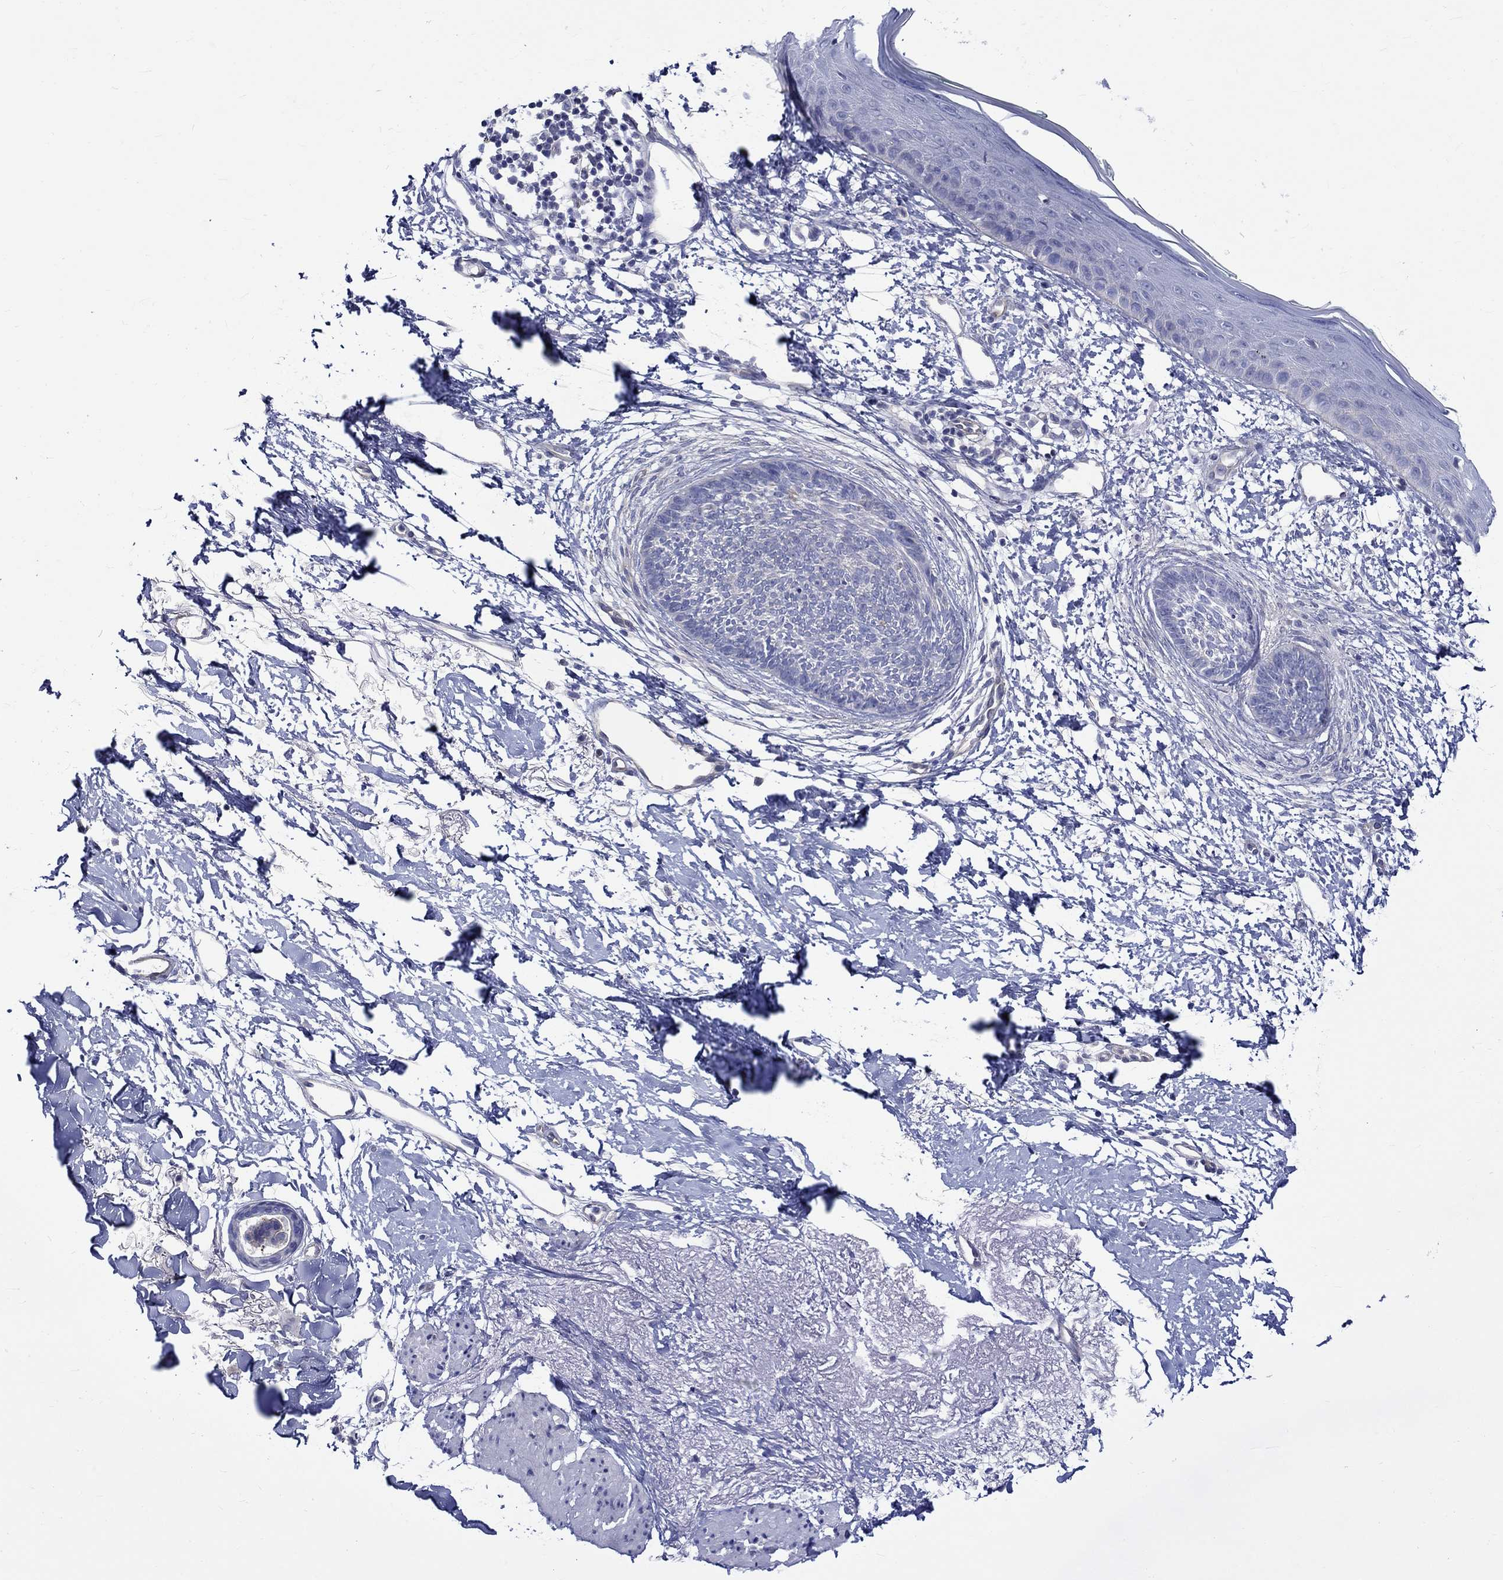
{"staining": {"intensity": "negative", "quantity": "none", "location": "none"}, "tissue": "skin cancer", "cell_type": "Tumor cells", "image_type": "cancer", "snomed": [{"axis": "morphology", "description": "Normal tissue, NOS"}, {"axis": "morphology", "description": "Basal cell carcinoma"}, {"axis": "topography", "description": "Skin"}], "caption": "This photomicrograph is of skin cancer stained with immunohistochemistry (IHC) to label a protein in brown with the nuclei are counter-stained blue. There is no positivity in tumor cells.", "gene": "SH2D7", "patient": {"sex": "male", "age": 84}}